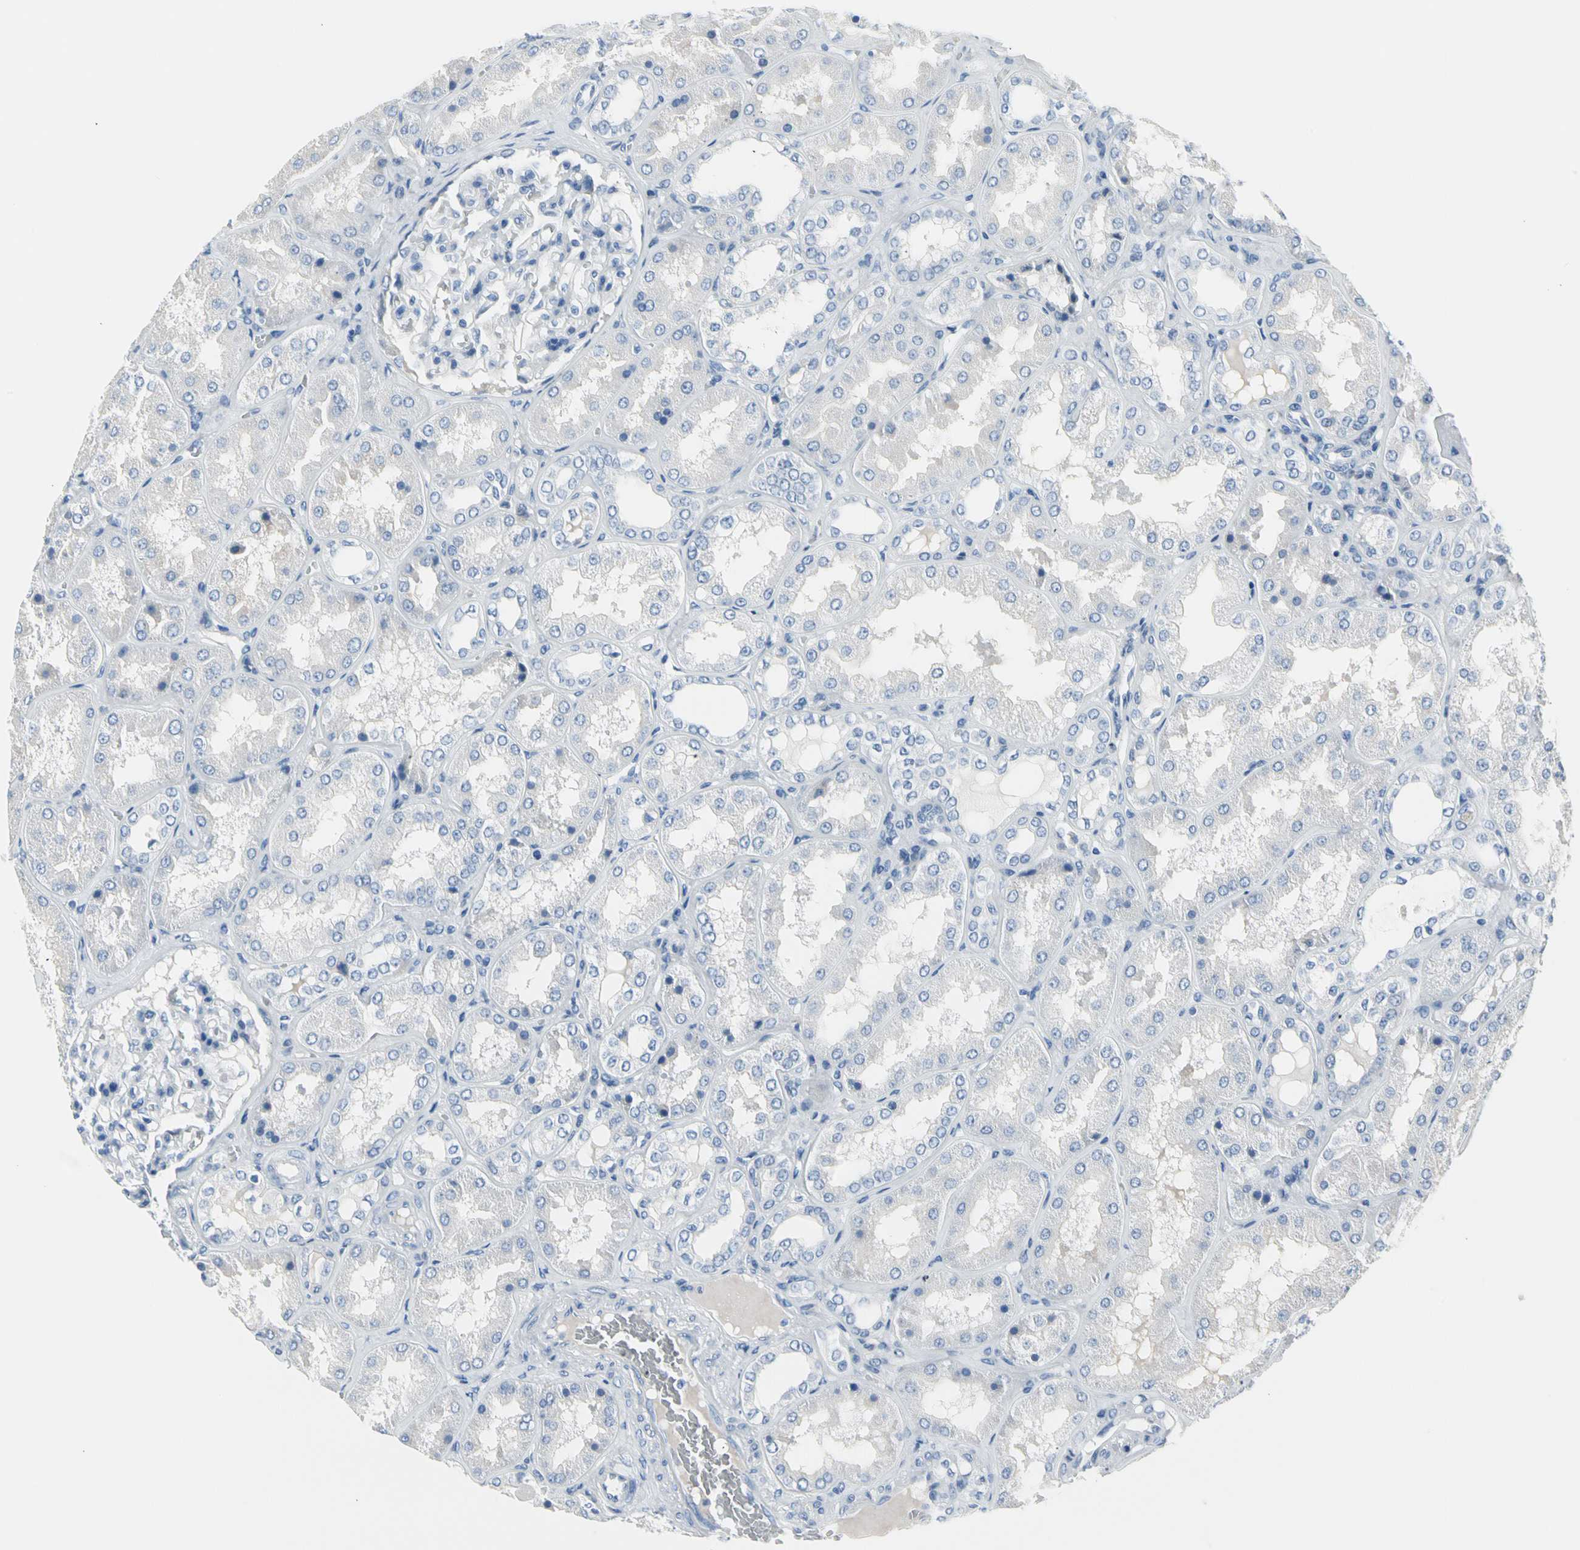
{"staining": {"intensity": "negative", "quantity": "none", "location": "none"}, "tissue": "kidney", "cell_type": "Cells in glomeruli", "image_type": "normal", "snomed": [{"axis": "morphology", "description": "Normal tissue, NOS"}, {"axis": "topography", "description": "Kidney"}], "caption": "Protein analysis of benign kidney exhibits no significant expression in cells in glomeruli. Nuclei are stained in blue.", "gene": "TPO", "patient": {"sex": "female", "age": 56}}